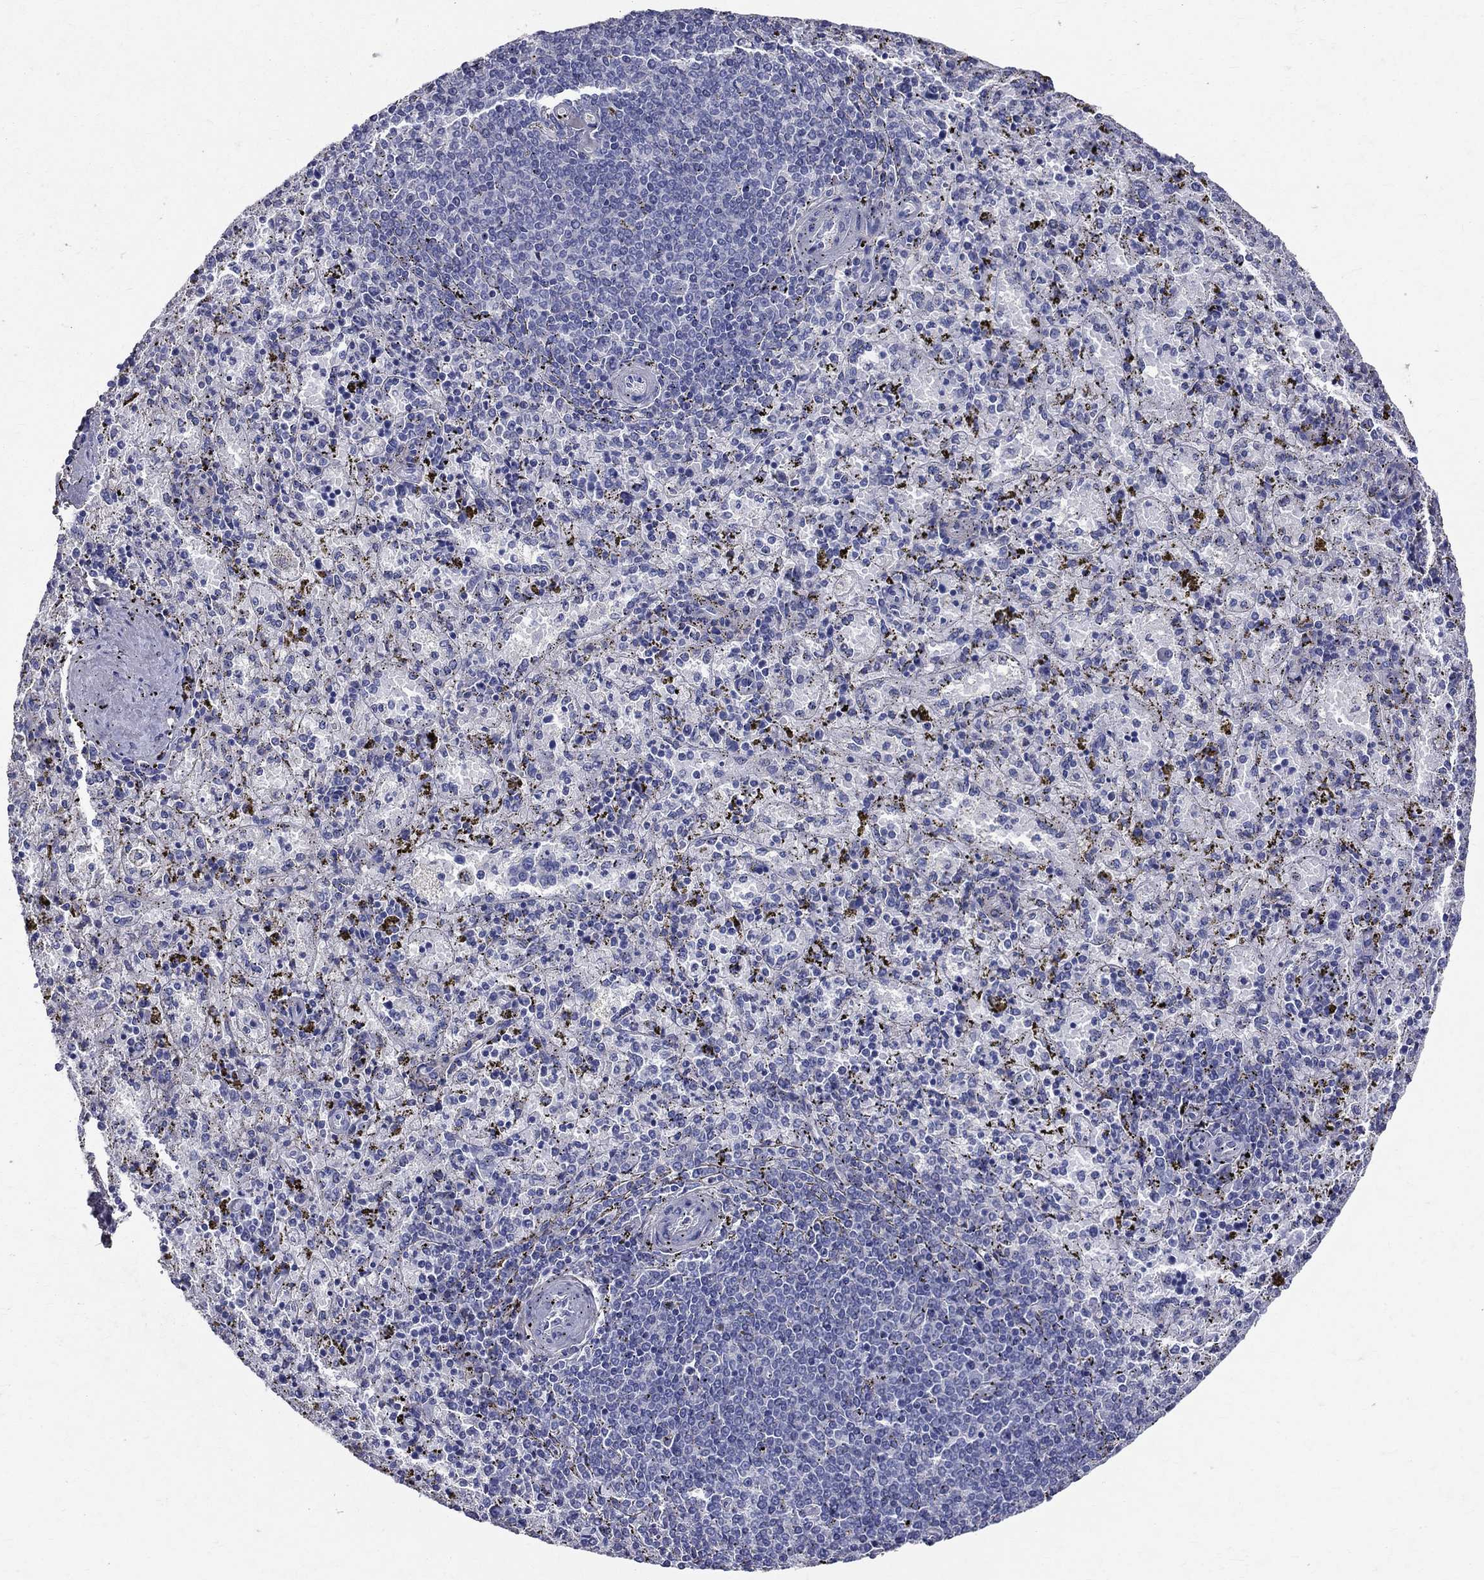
{"staining": {"intensity": "negative", "quantity": "none", "location": "none"}, "tissue": "spleen", "cell_type": "Cells in red pulp", "image_type": "normal", "snomed": [{"axis": "morphology", "description": "Normal tissue, NOS"}, {"axis": "topography", "description": "Spleen"}], "caption": "Immunohistochemical staining of benign human spleen demonstrates no significant expression in cells in red pulp.", "gene": "ANXA10", "patient": {"sex": "female", "age": 50}}